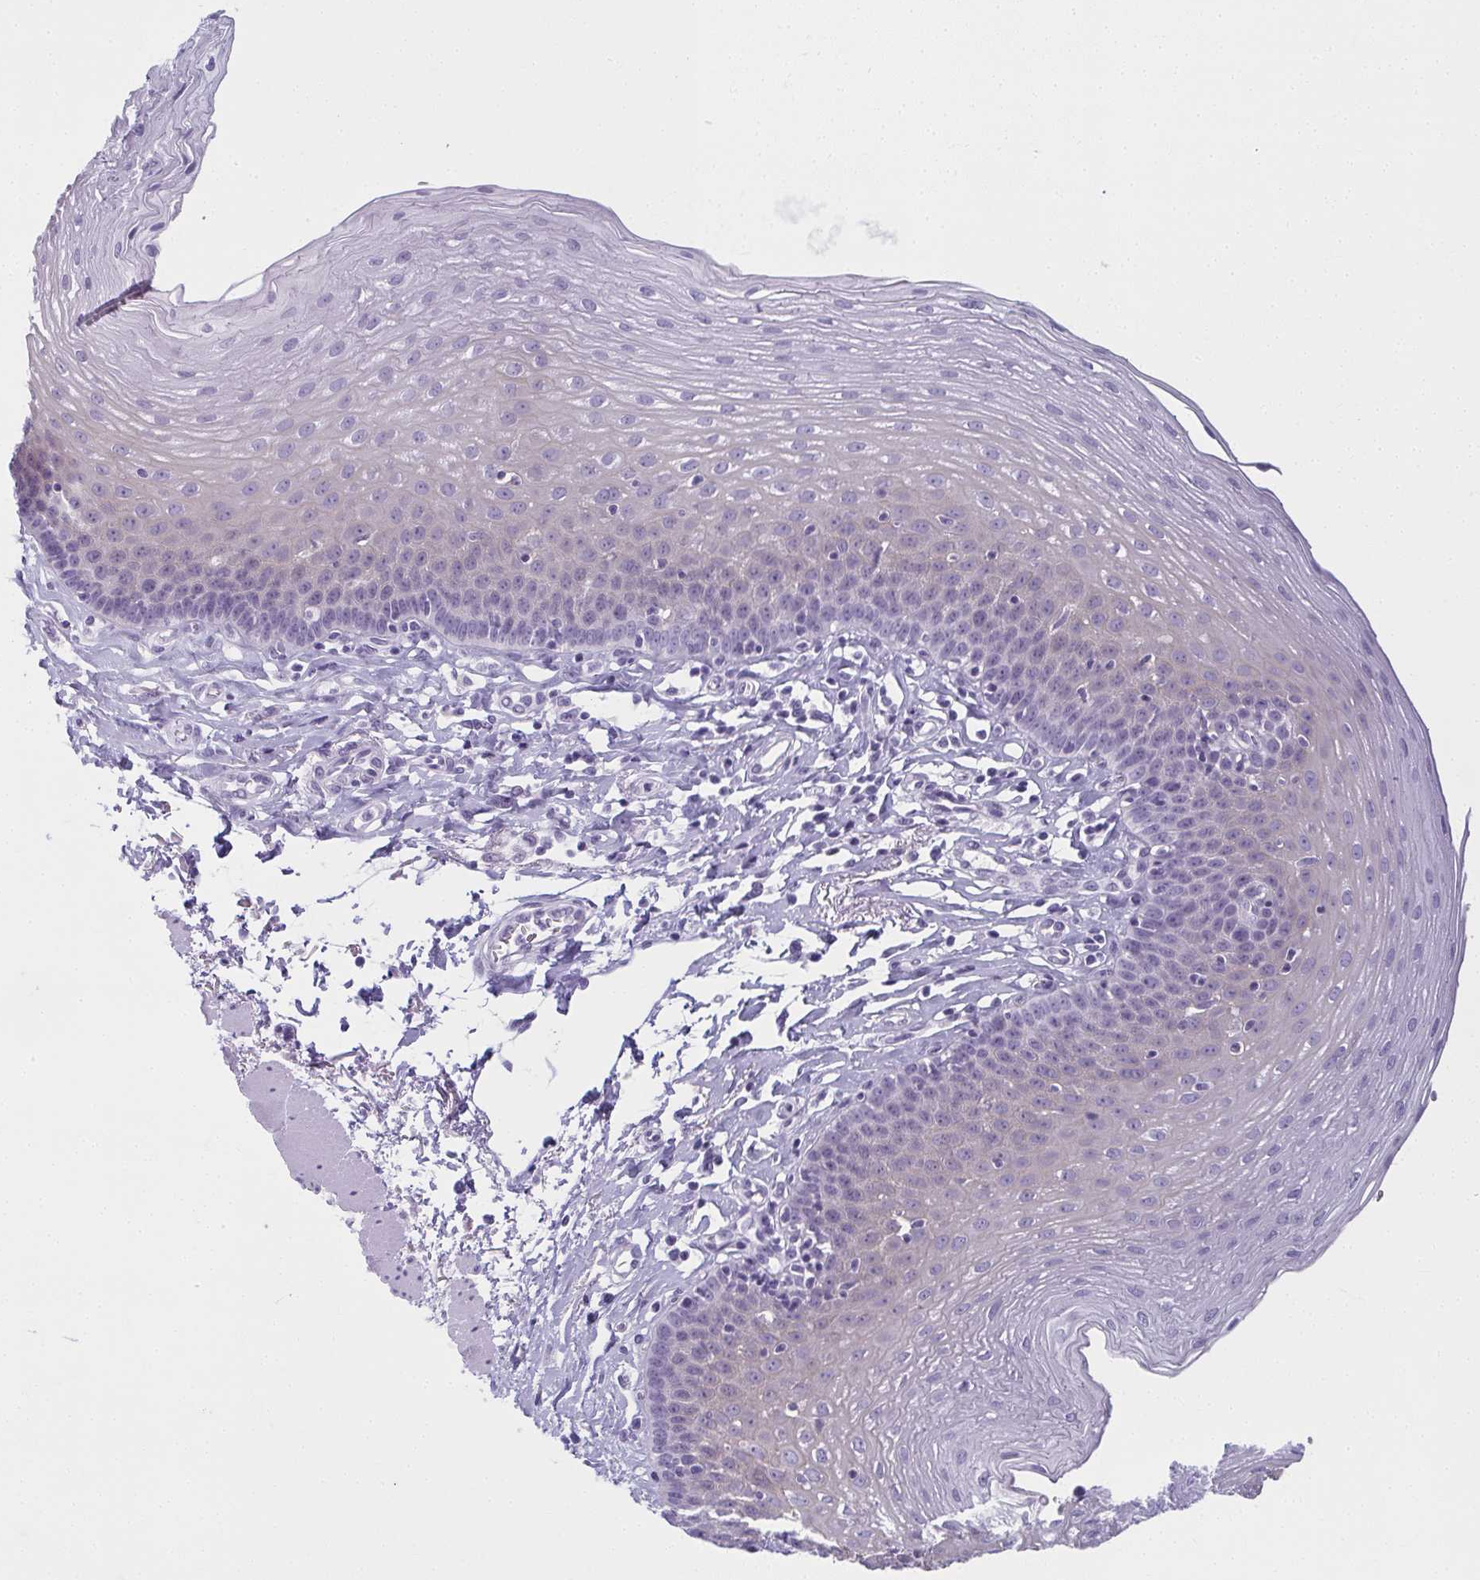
{"staining": {"intensity": "negative", "quantity": "none", "location": "none"}, "tissue": "esophagus", "cell_type": "Squamous epithelial cells", "image_type": "normal", "snomed": [{"axis": "morphology", "description": "Normal tissue, NOS"}, {"axis": "topography", "description": "Esophagus"}], "caption": "This is an IHC photomicrograph of normal esophagus. There is no staining in squamous epithelial cells.", "gene": "MOBP", "patient": {"sex": "female", "age": 81}}